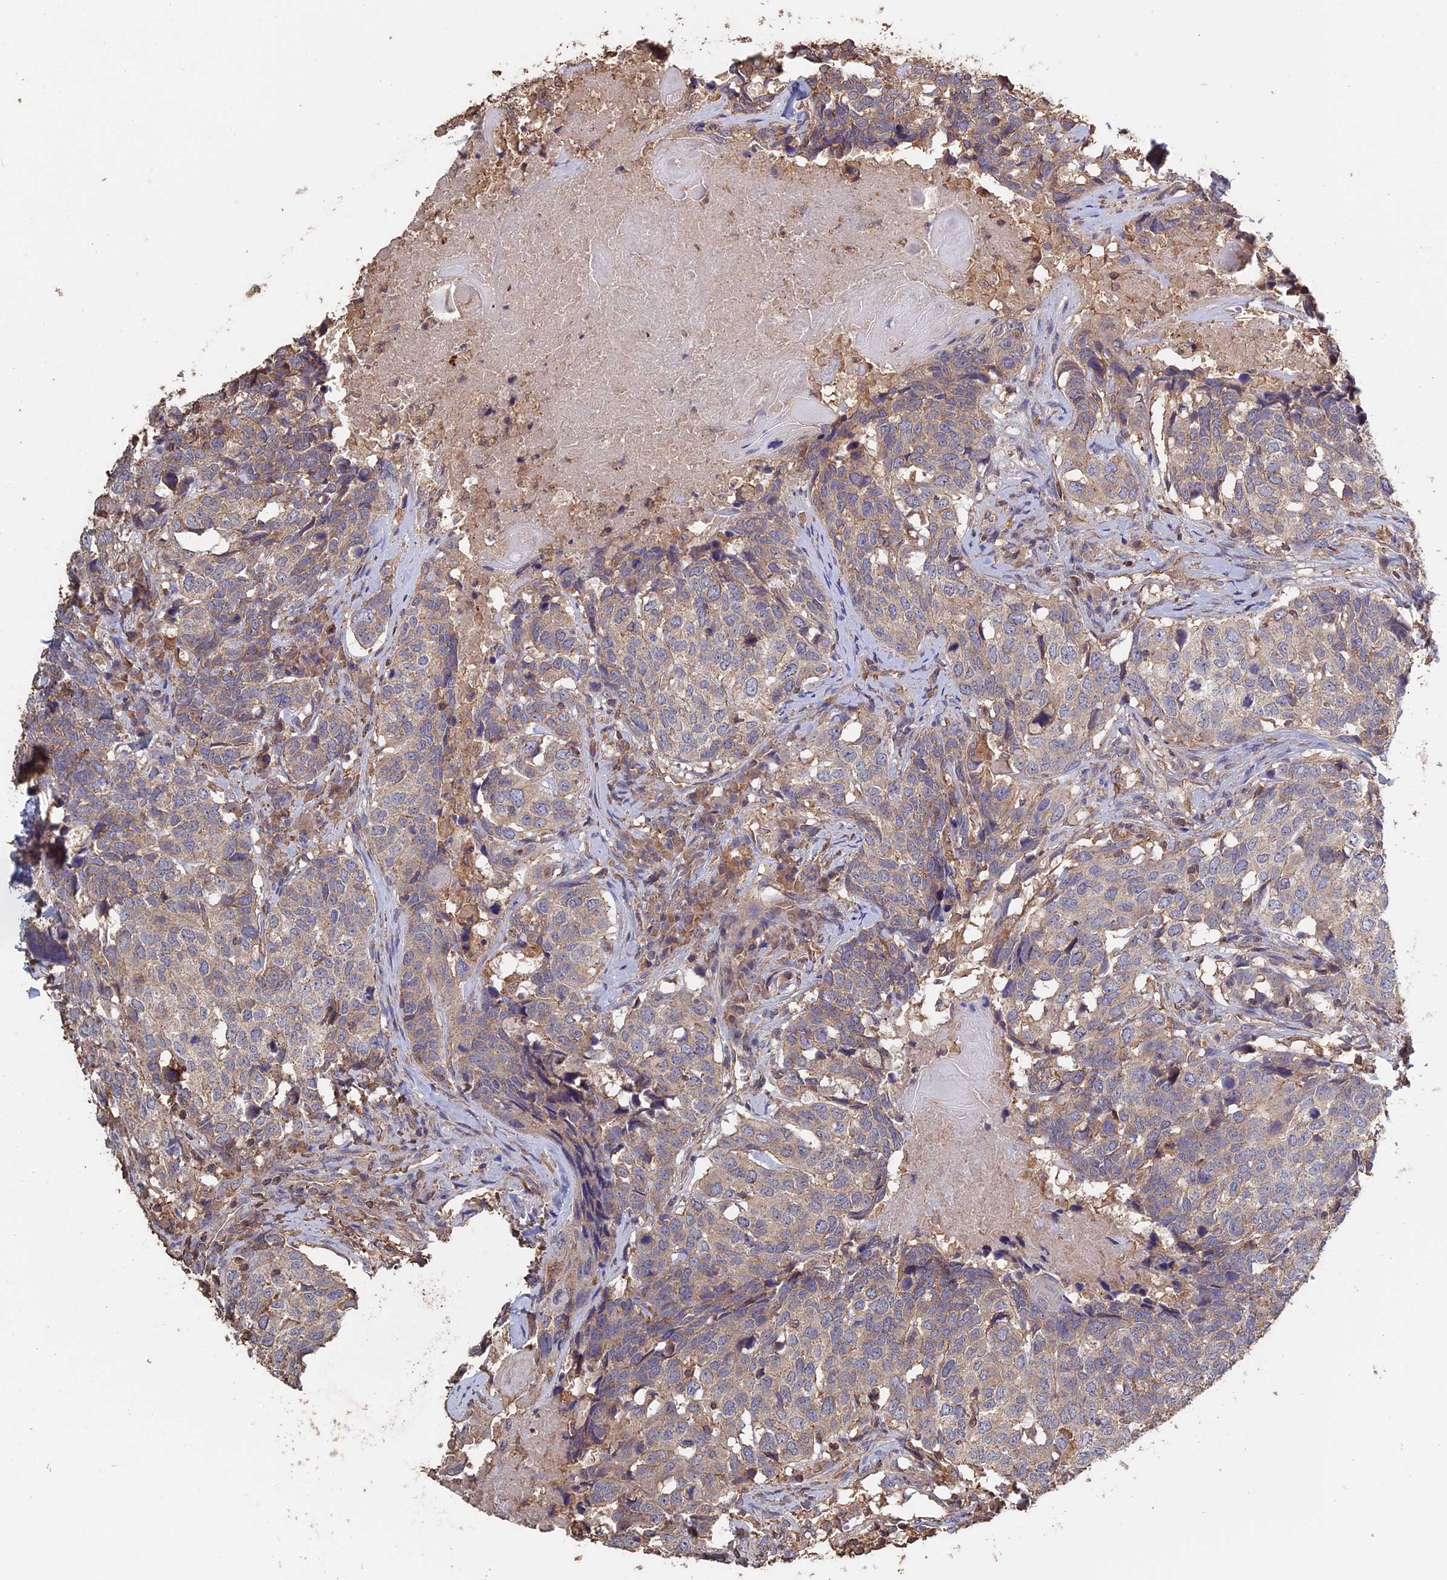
{"staining": {"intensity": "weak", "quantity": "25%-75%", "location": "cytoplasmic/membranous"}, "tissue": "head and neck cancer", "cell_type": "Tumor cells", "image_type": "cancer", "snomed": [{"axis": "morphology", "description": "Squamous cell carcinoma, NOS"}, {"axis": "topography", "description": "Head-Neck"}], "caption": "Weak cytoplasmic/membranous expression is seen in approximately 25%-75% of tumor cells in head and neck cancer (squamous cell carcinoma).", "gene": "PIGQ", "patient": {"sex": "male", "age": 66}}